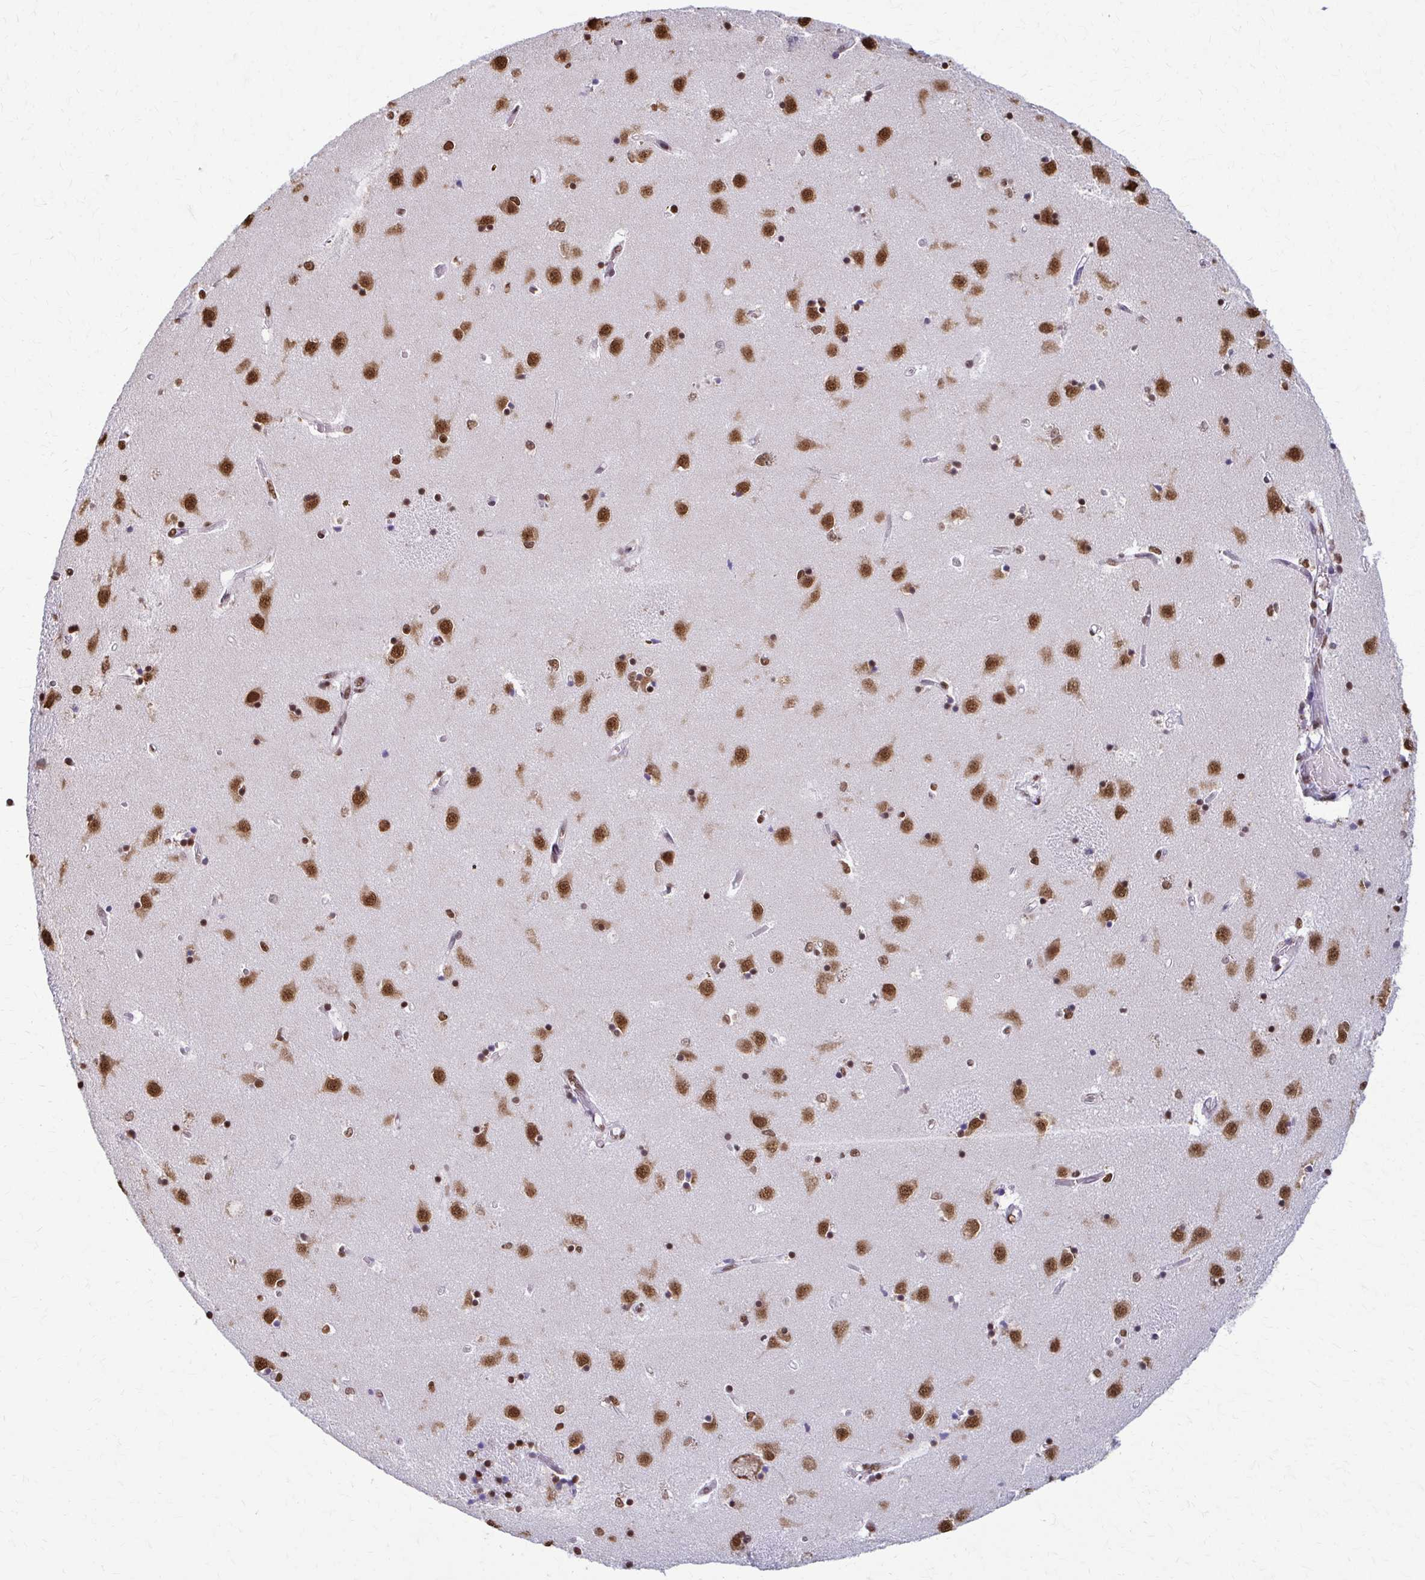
{"staining": {"intensity": "moderate", "quantity": "25%-75%", "location": "nuclear"}, "tissue": "caudate", "cell_type": "Glial cells", "image_type": "normal", "snomed": [{"axis": "morphology", "description": "Normal tissue, NOS"}, {"axis": "topography", "description": "Lateral ventricle wall"}], "caption": "DAB (3,3'-diaminobenzidine) immunohistochemical staining of normal caudate exhibits moderate nuclear protein staining in approximately 25%-75% of glial cells.", "gene": "SNRPA", "patient": {"sex": "male", "age": 54}}